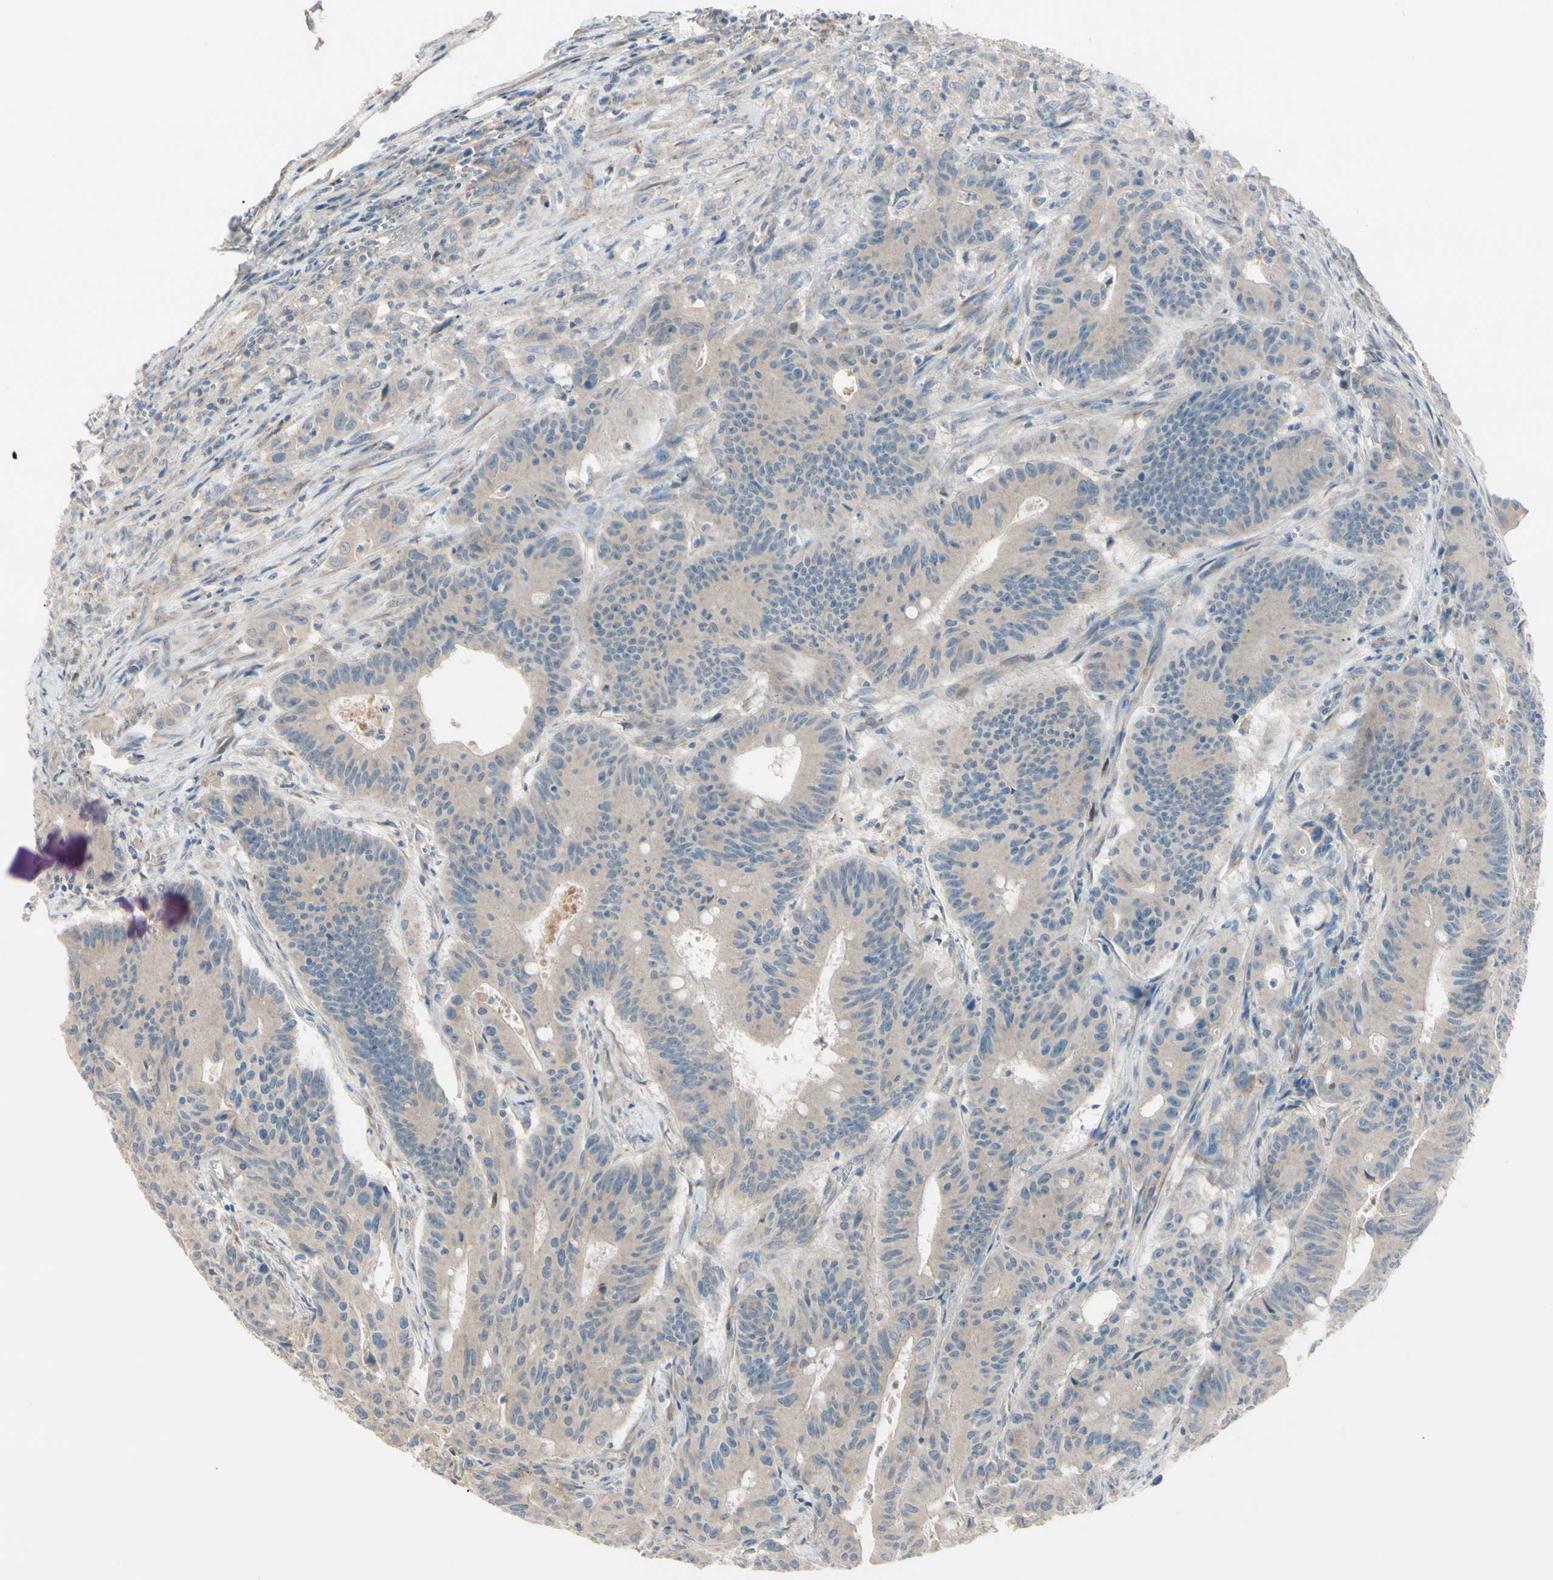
{"staining": {"intensity": "weak", "quantity": ">75%", "location": "cytoplasmic/membranous"}, "tissue": "colorectal cancer", "cell_type": "Tumor cells", "image_type": "cancer", "snomed": [{"axis": "morphology", "description": "Adenocarcinoma, NOS"}, {"axis": "topography", "description": "Colon"}], "caption": "Brown immunohistochemical staining in human colorectal cancer reveals weak cytoplasmic/membranous expression in about >75% of tumor cells.", "gene": "EPHA3", "patient": {"sex": "male", "age": 45}}